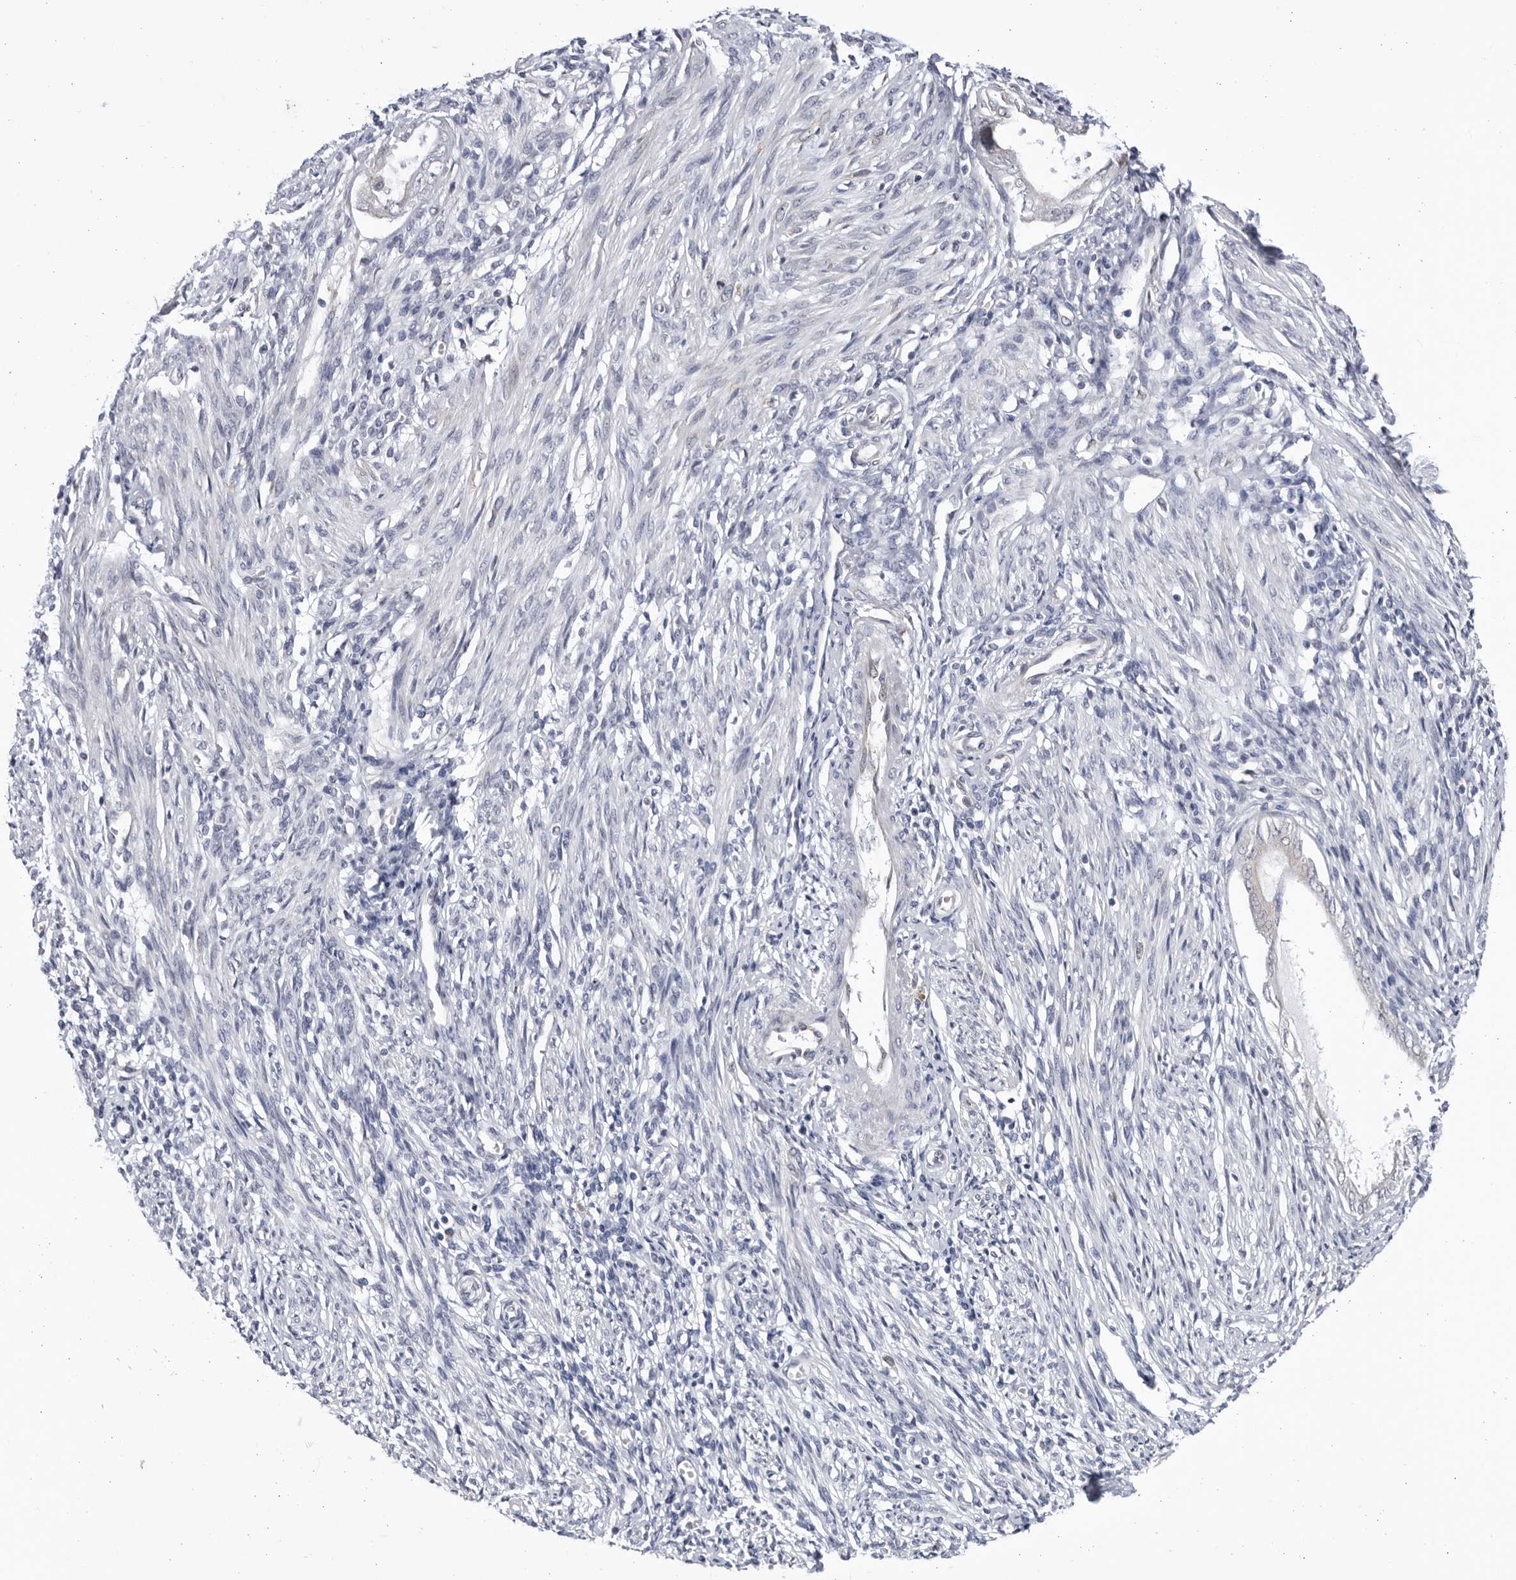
{"staining": {"intensity": "negative", "quantity": "none", "location": "none"}, "tissue": "endometrium", "cell_type": "Cells in endometrial stroma", "image_type": "normal", "snomed": [{"axis": "morphology", "description": "Normal tissue, NOS"}, {"axis": "topography", "description": "Endometrium"}], "caption": "High magnification brightfield microscopy of unremarkable endometrium stained with DAB (3,3'-diaminobenzidine) (brown) and counterstained with hematoxylin (blue): cells in endometrial stroma show no significant expression.", "gene": "BMP2K", "patient": {"sex": "female", "age": 66}}